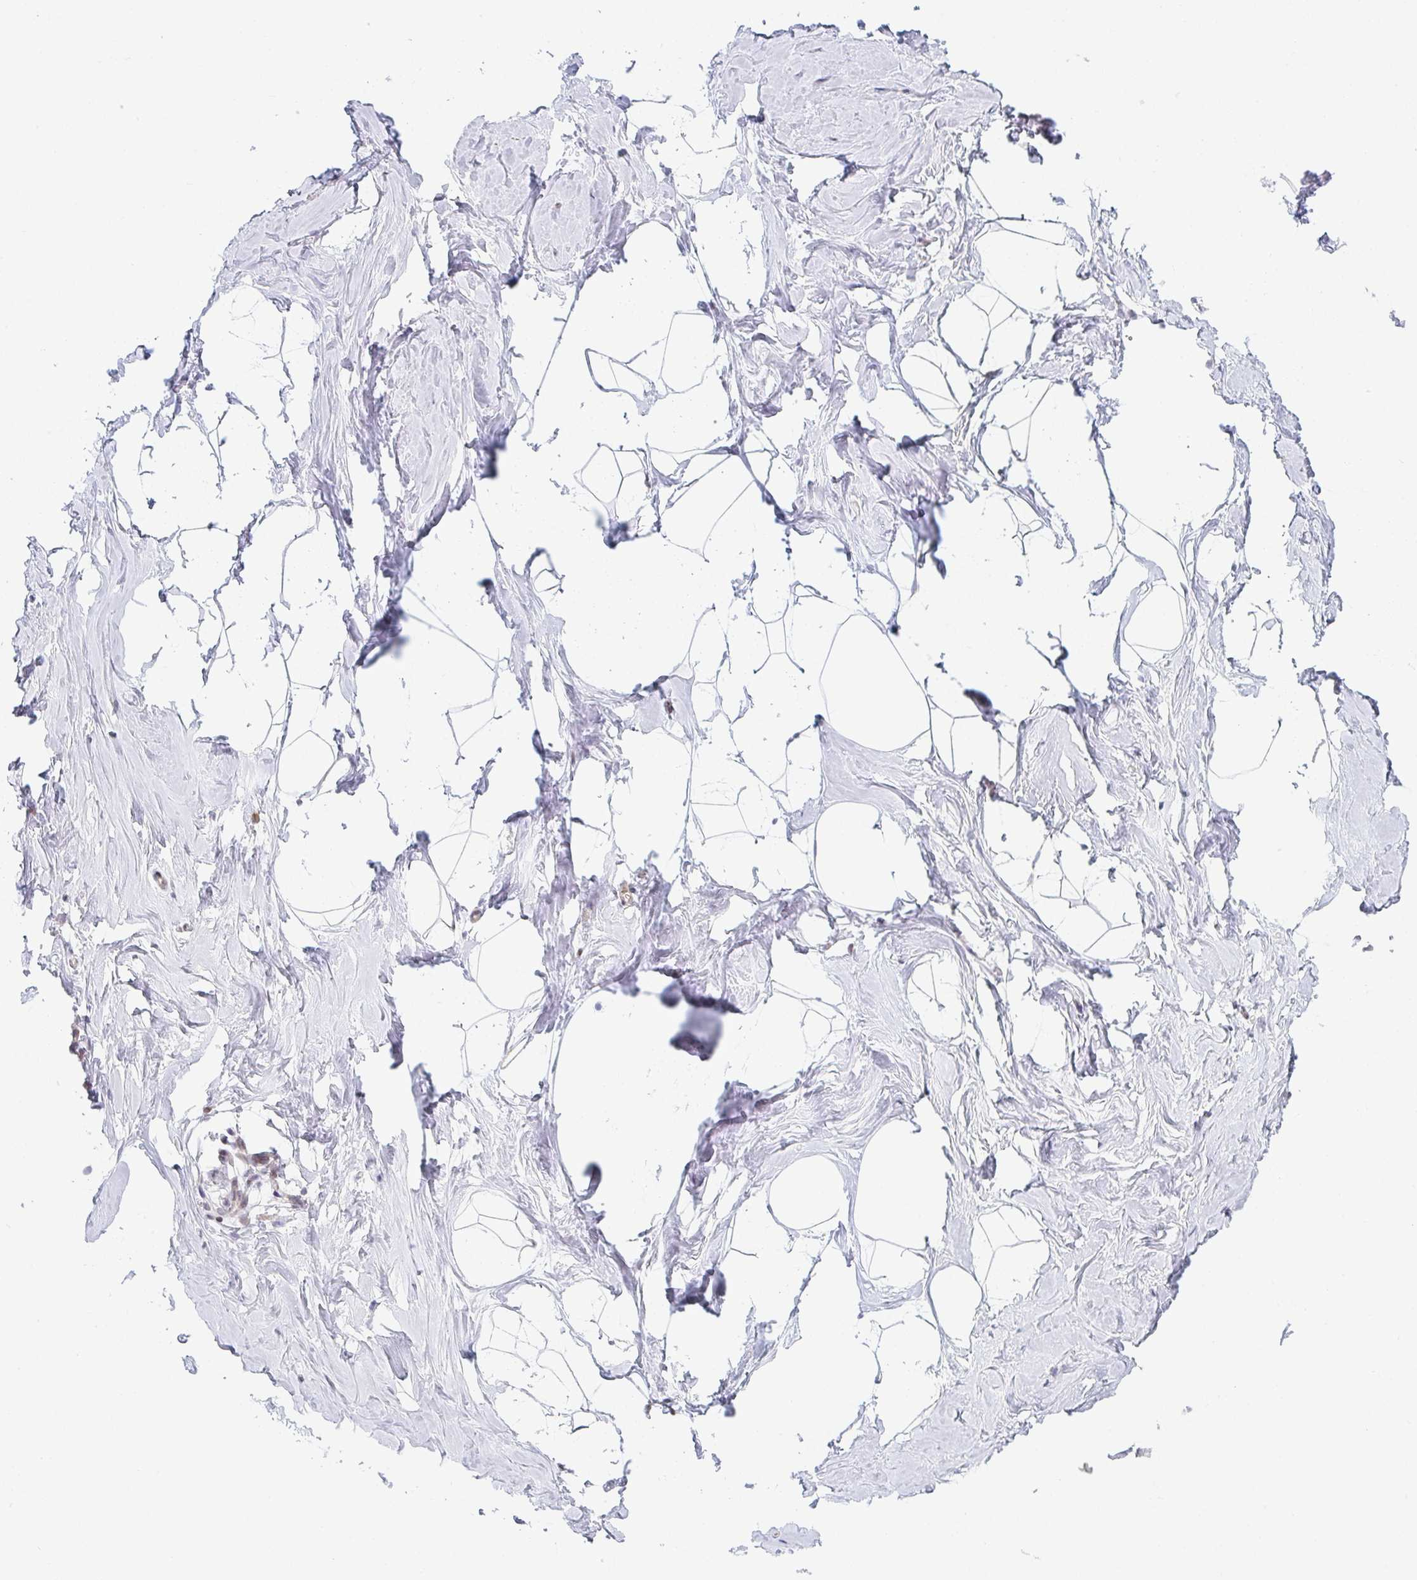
{"staining": {"intensity": "negative", "quantity": "none", "location": "none"}, "tissue": "breast", "cell_type": "Adipocytes", "image_type": "normal", "snomed": [{"axis": "morphology", "description": "Normal tissue, NOS"}, {"axis": "topography", "description": "Breast"}], "caption": "There is no significant expression in adipocytes of breast. Brightfield microscopy of immunohistochemistry (IHC) stained with DAB (brown) and hematoxylin (blue), captured at high magnification.", "gene": "TMEM237", "patient": {"sex": "female", "age": 32}}